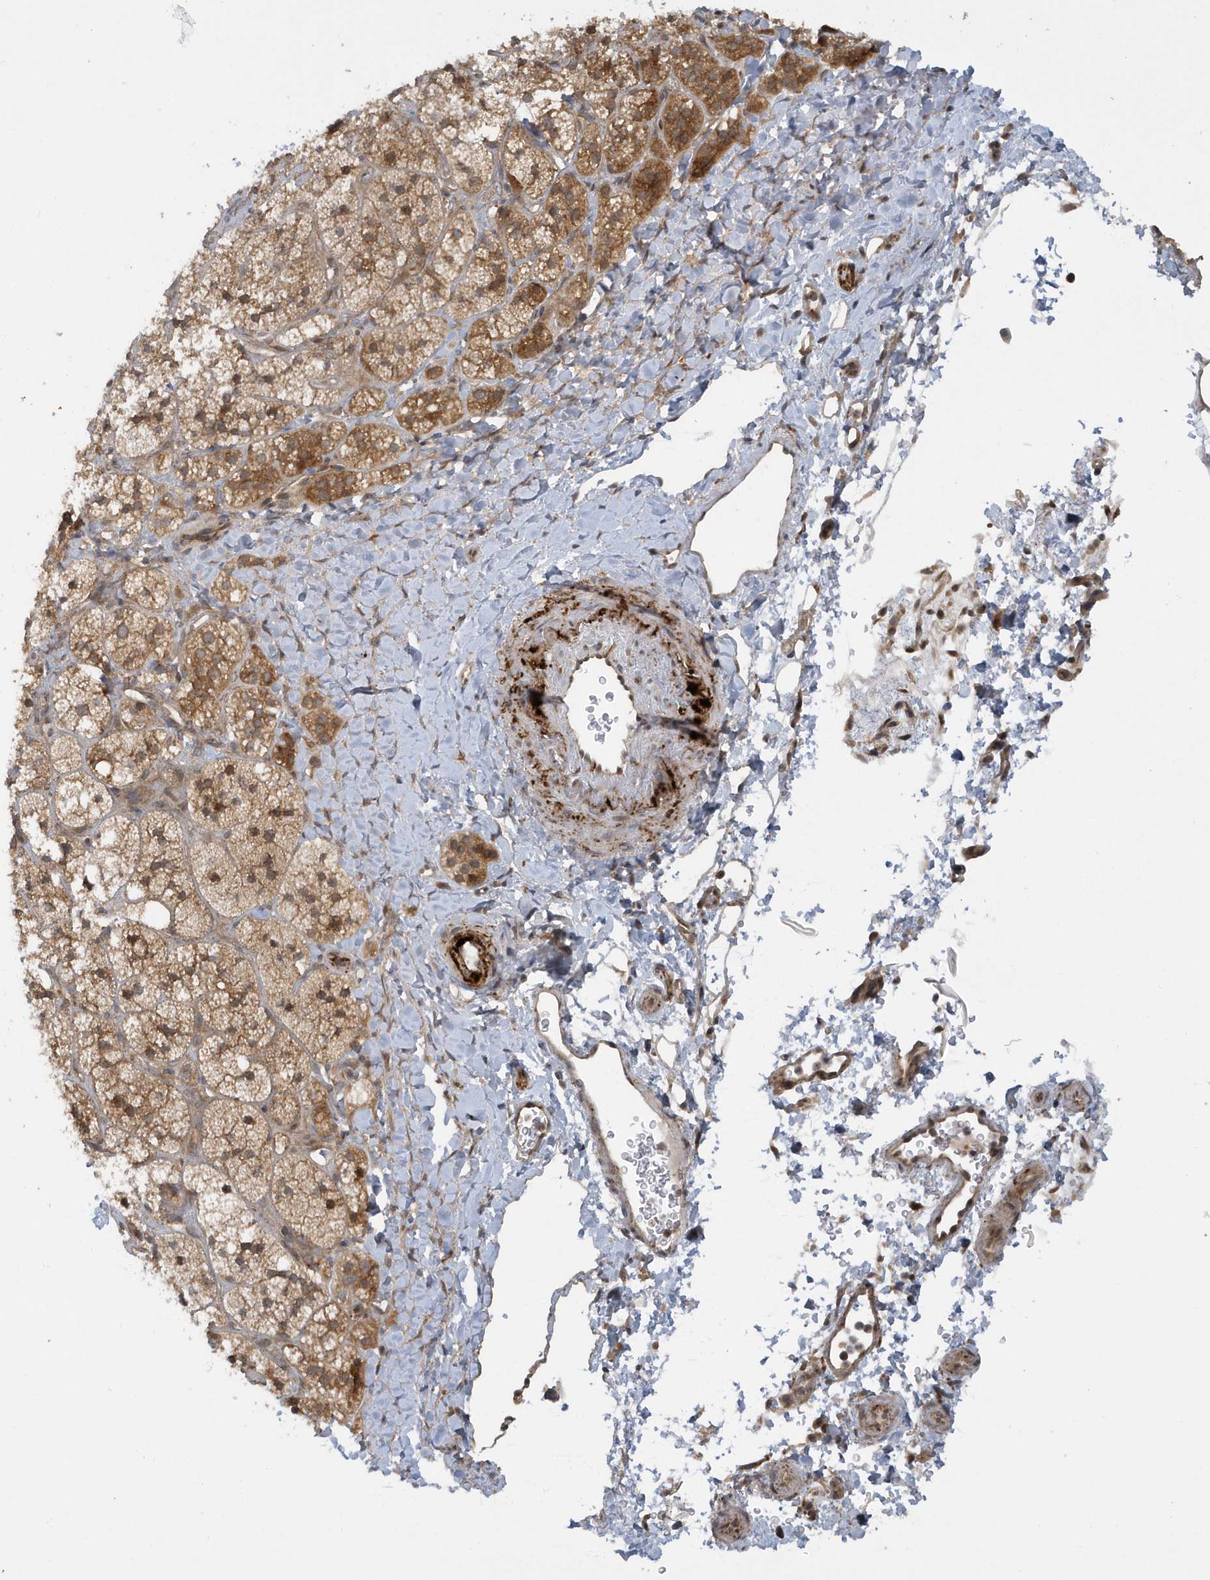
{"staining": {"intensity": "moderate", "quantity": ">75%", "location": "cytoplasmic/membranous"}, "tissue": "adrenal gland", "cell_type": "Glandular cells", "image_type": "normal", "snomed": [{"axis": "morphology", "description": "Normal tissue, NOS"}, {"axis": "topography", "description": "Adrenal gland"}], "caption": "Immunohistochemistry of benign human adrenal gland exhibits medium levels of moderate cytoplasmic/membranous staining in approximately >75% of glandular cells. (DAB = brown stain, brightfield microscopy at high magnification).", "gene": "ATG4A", "patient": {"sex": "male", "age": 61}}